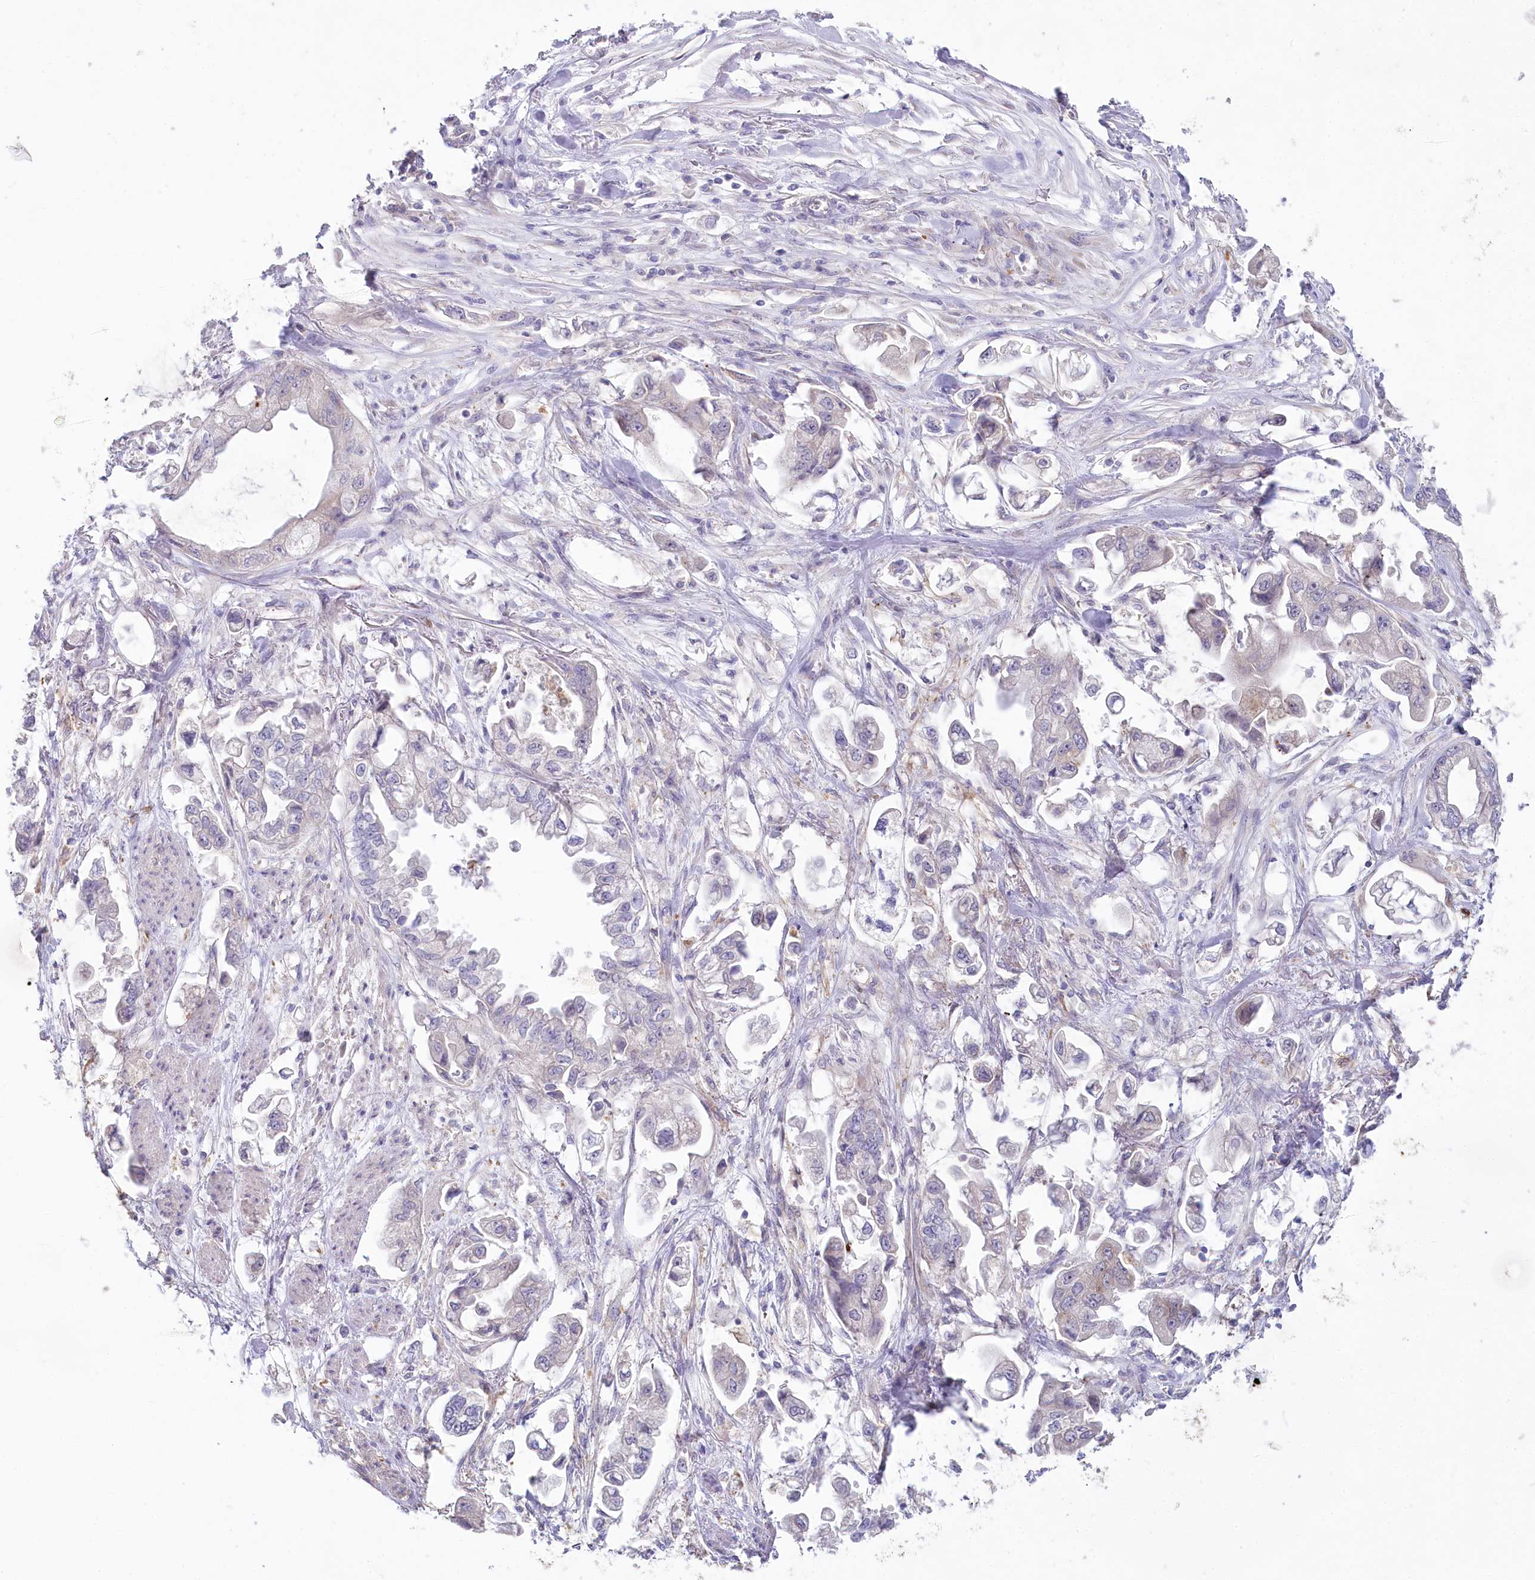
{"staining": {"intensity": "negative", "quantity": "none", "location": "none"}, "tissue": "stomach cancer", "cell_type": "Tumor cells", "image_type": "cancer", "snomed": [{"axis": "morphology", "description": "Adenocarcinoma, NOS"}, {"axis": "topography", "description": "Stomach"}], "caption": "A micrograph of stomach adenocarcinoma stained for a protein reveals no brown staining in tumor cells.", "gene": "MYOZ1", "patient": {"sex": "male", "age": 62}}